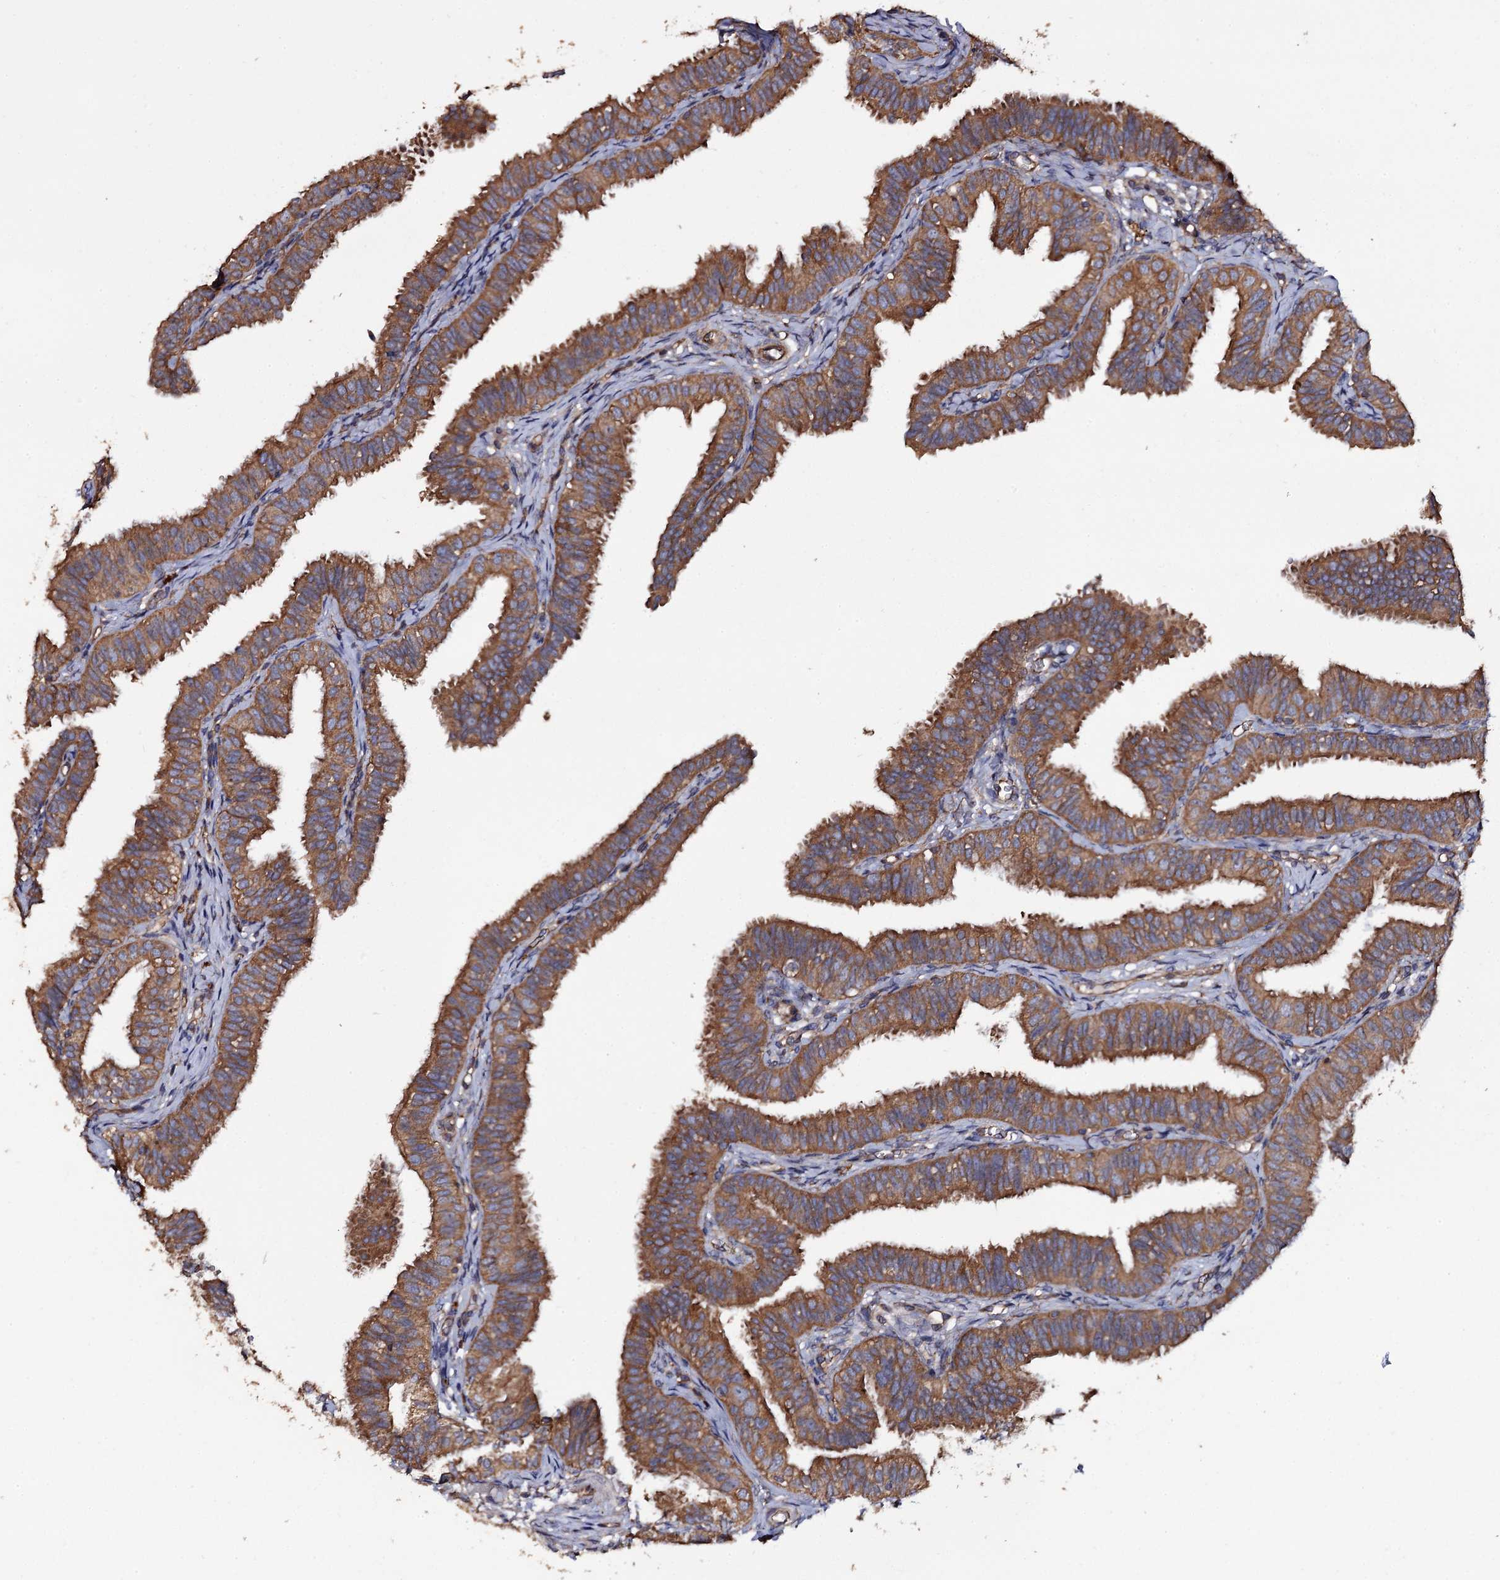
{"staining": {"intensity": "moderate", "quantity": ">75%", "location": "cytoplasmic/membranous"}, "tissue": "fallopian tube", "cell_type": "Glandular cells", "image_type": "normal", "snomed": [{"axis": "morphology", "description": "Normal tissue, NOS"}, {"axis": "topography", "description": "Fallopian tube"}], "caption": "IHC micrograph of unremarkable fallopian tube: human fallopian tube stained using IHC shows medium levels of moderate protein expression localized specifically in the cytoplasmic/membranous of glandular cells, appearing as a cytoplasmic/membranous brown color.", "gene": "TTC23", "patient": {"sex": "female", "age": 35}}